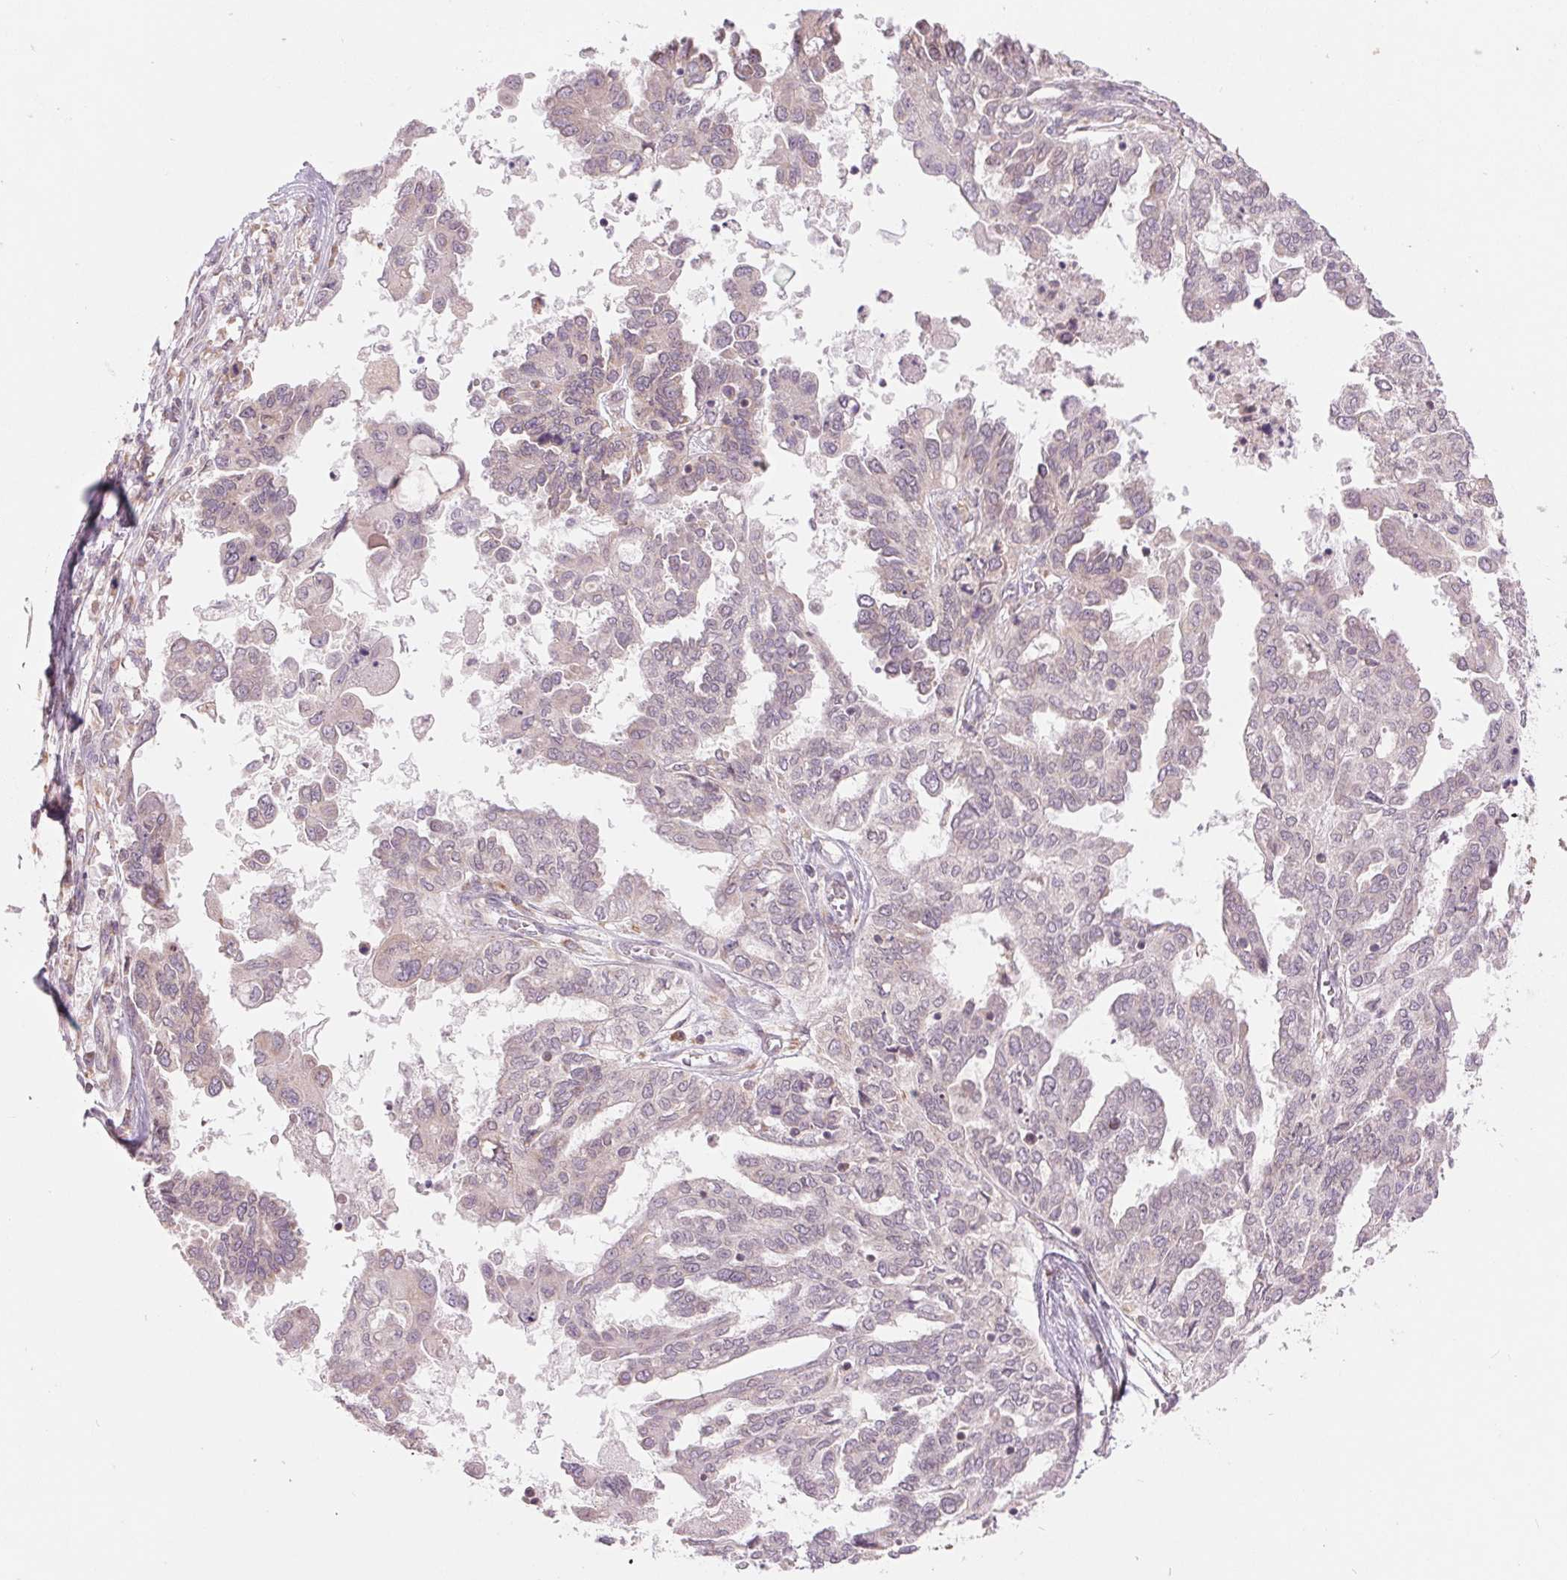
{"staining": {"intensity": "negative", "quantity": "none", "location": "none"}, "tissue": "ovarian cancer", "cell_type": "Tumor cells", "image_type": "cancer", "snomed": [{"axis": "morphology", "description": "Cystadenocarcinoma, serous, NOS"}, {"axis": "topography", "description": "Ovary"}], "caption": "DAB immunohistochemical staining of ovarian serous cystadenocarcinoma displays no significant positivity in tumor cells.", "gene": "TECR", "patient": {"sex": "female", "age": 53}}